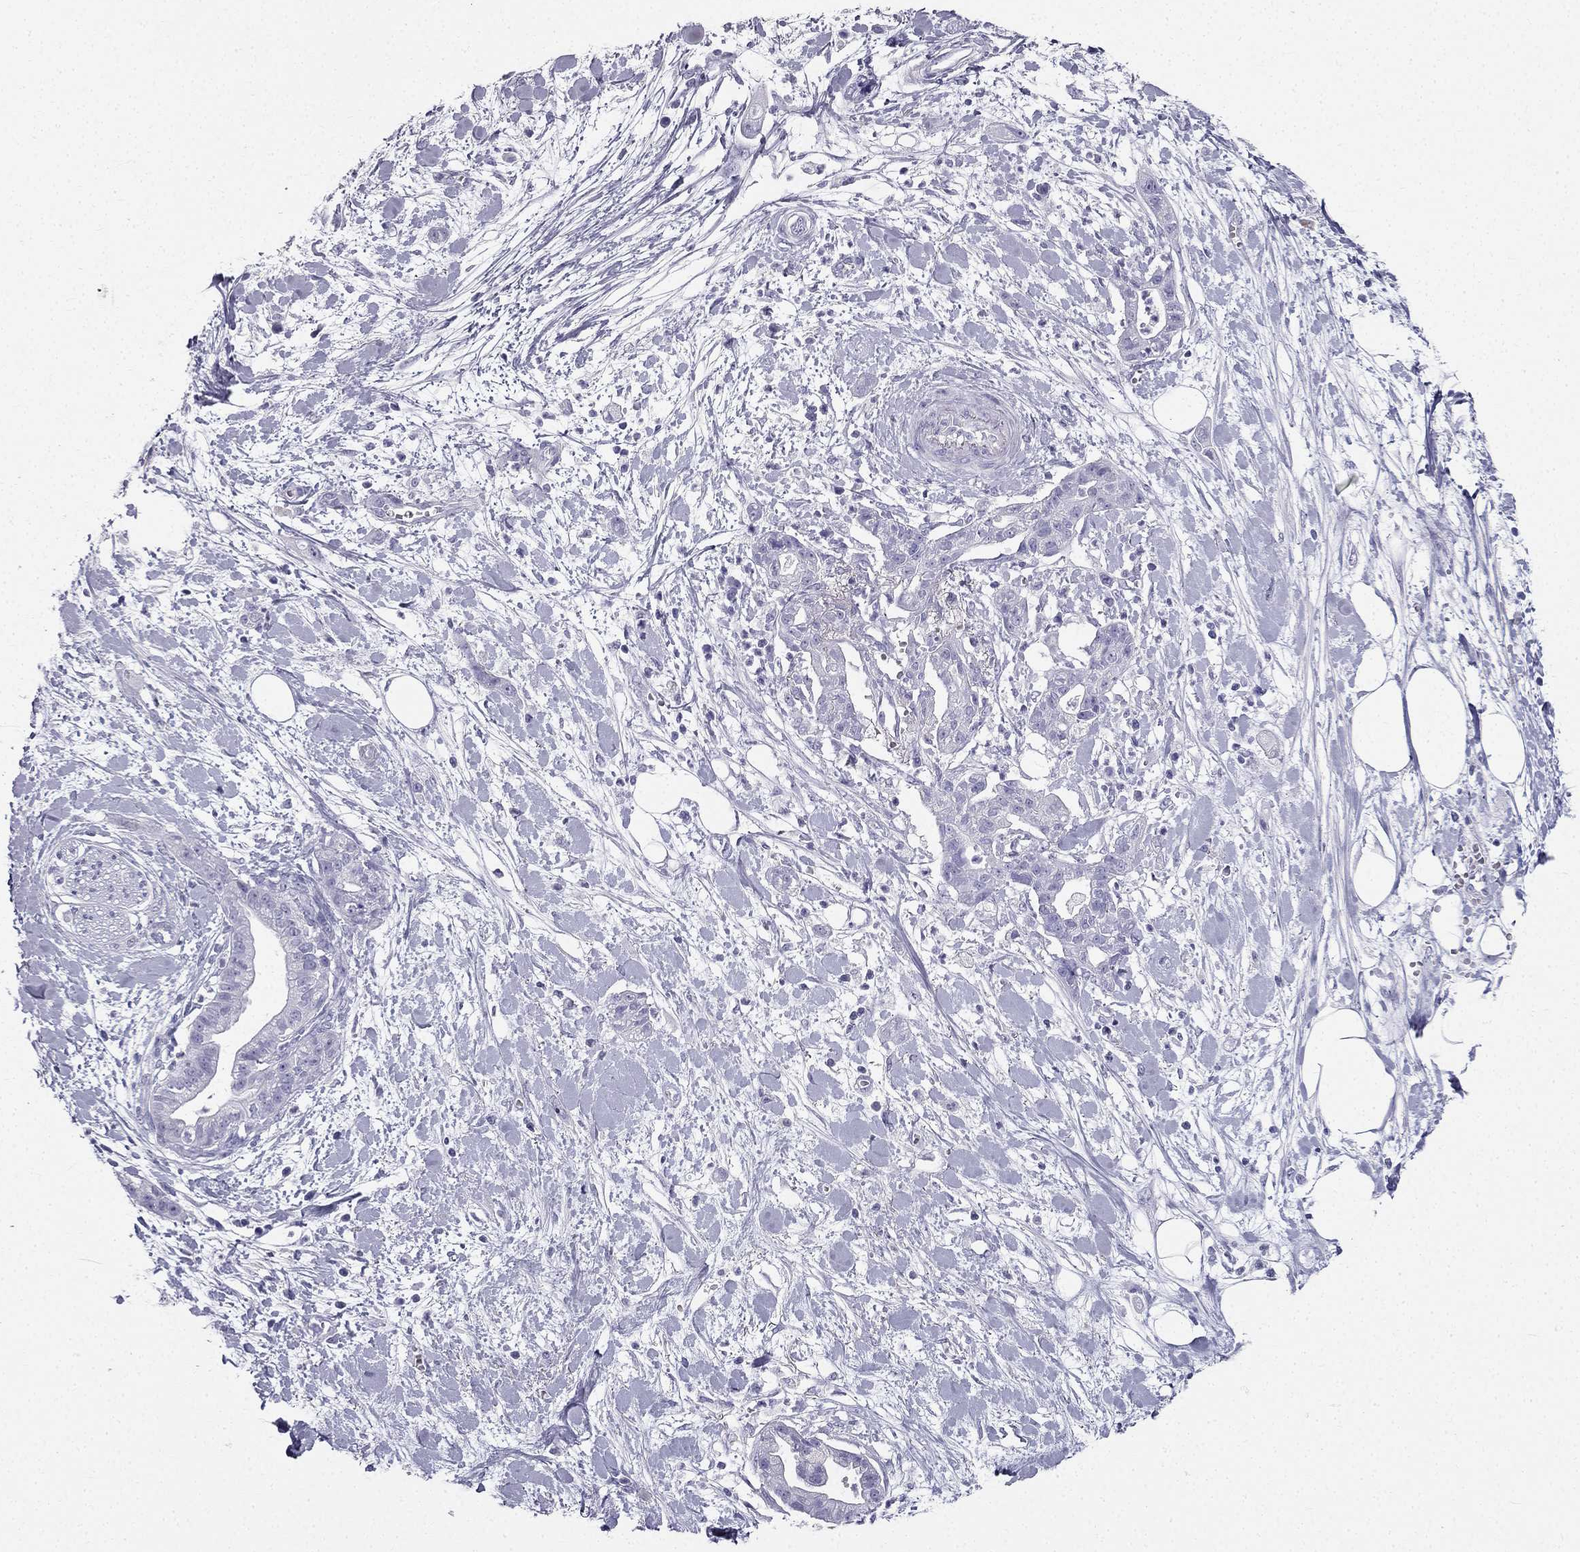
{"staining": {"intensity": "negative", "quantity": "none", "location": "none"}, "tissue": "pancreatic cancer", "cell_type": "Tumor cells", "image_type": "cancer", "snomed": [{"axis": "morphology", "description": "Normal tissue, NOS"}, {"axis": "morphology", "description": "Adenocarcinoma, NOS"}, {"axis": "topography", "description": "Lymph node"}, {"axis": "topography", "description": "Pancreas"}], "caption": "Immunohistochemical staining of pancreatic cancer reveals no significant expression in tumor cells.", "gene": "TFF3", "patient": {"sex": "female", "age": 58}}